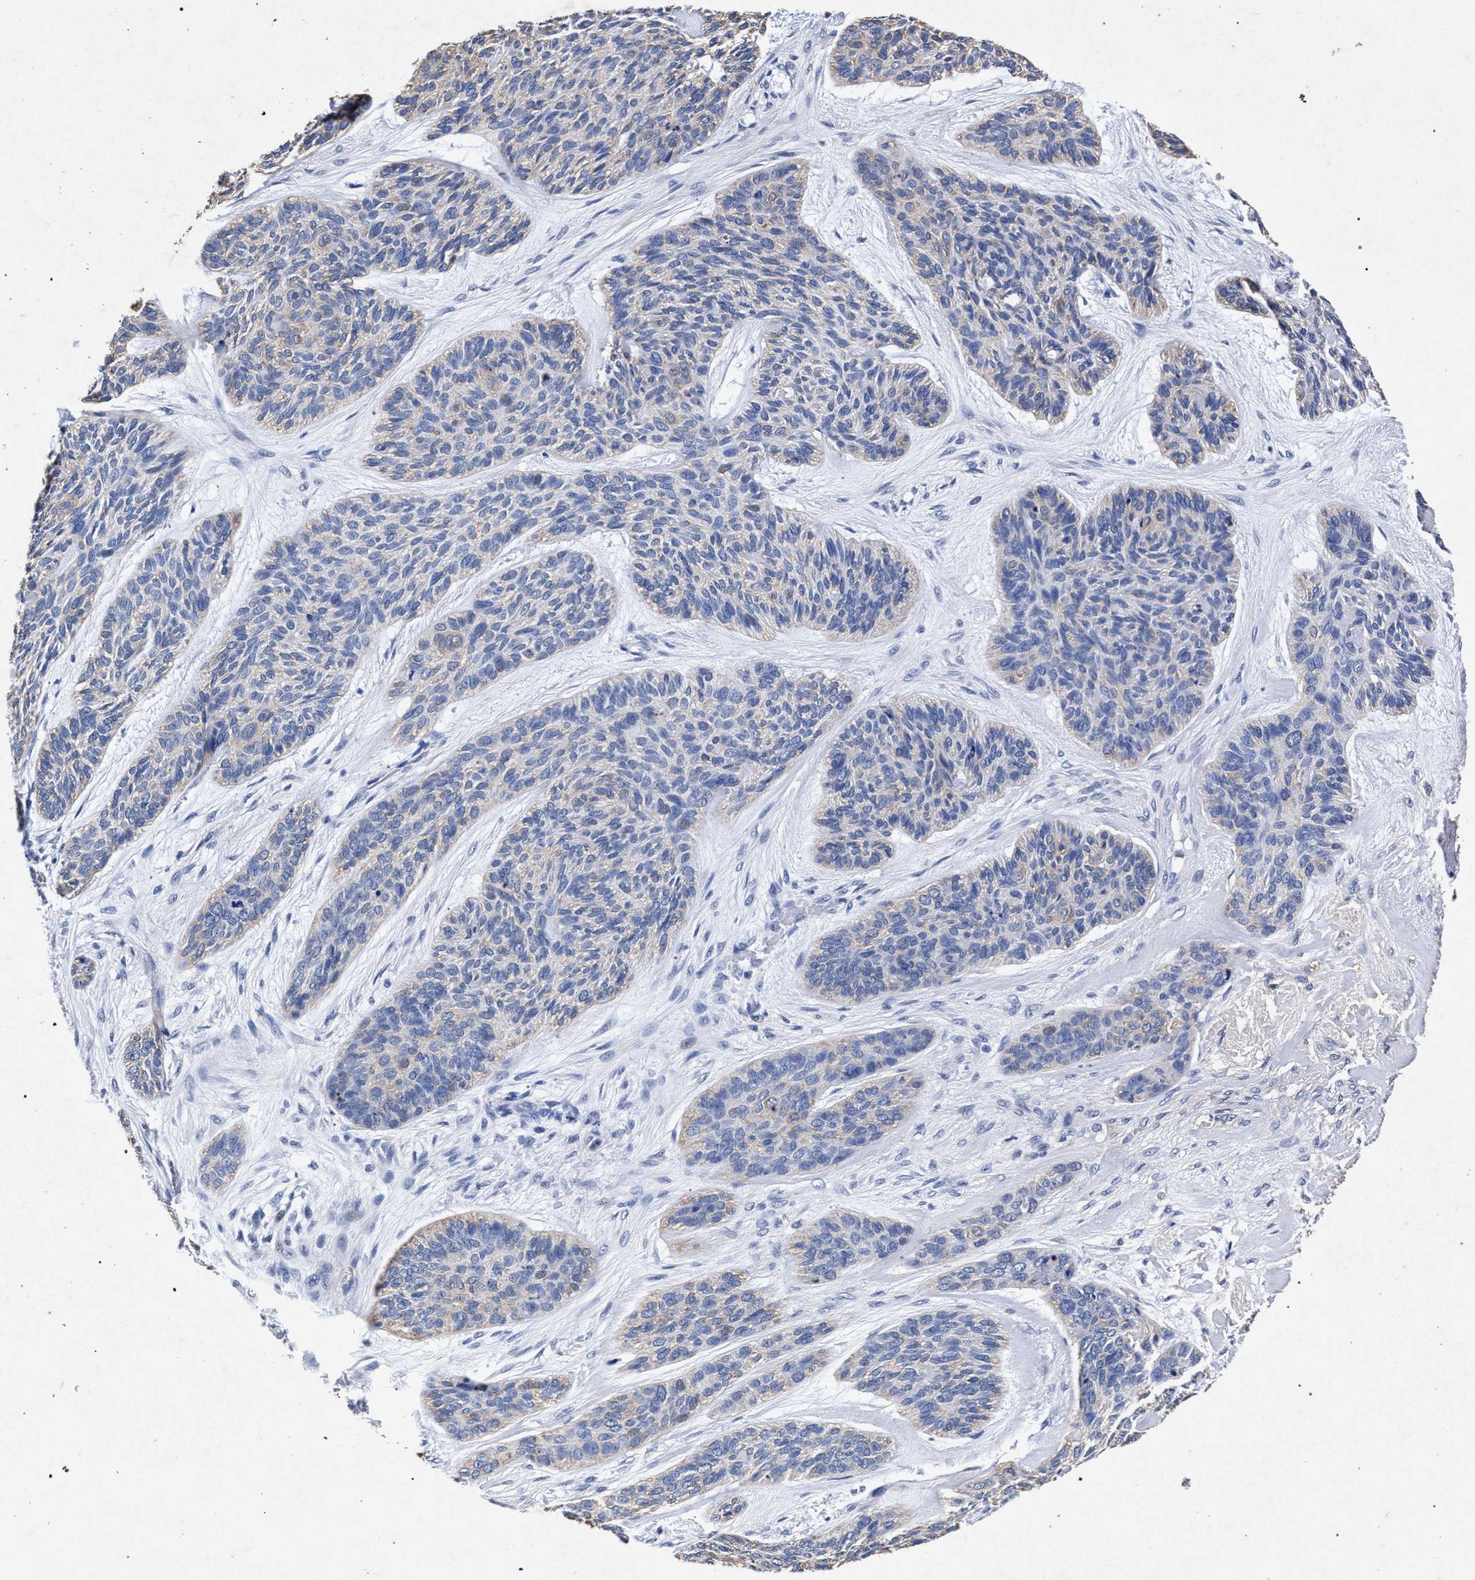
{"staining": {"intensity": "negative", "quantity": "none", "location": "none"}, "tissue": "skin cancer", "cell_type": "Tumor cells", "image_type": "cancer", "snomed": [{"axis": "morphology", "description": "Basal cell carcinoma"}, {"axis": "topography", "description": "Skin"}], "caption": "A histopathology image of human skin cancer (basal cell carcinoma) is negative for staining in tumor cells. (DAB (3,3'-diaminobenzidine) immunohistochemistry with hematoxylin counter stain).", "gene": "ATP1A2", "patient": {"sex": "male", "age": 55}}